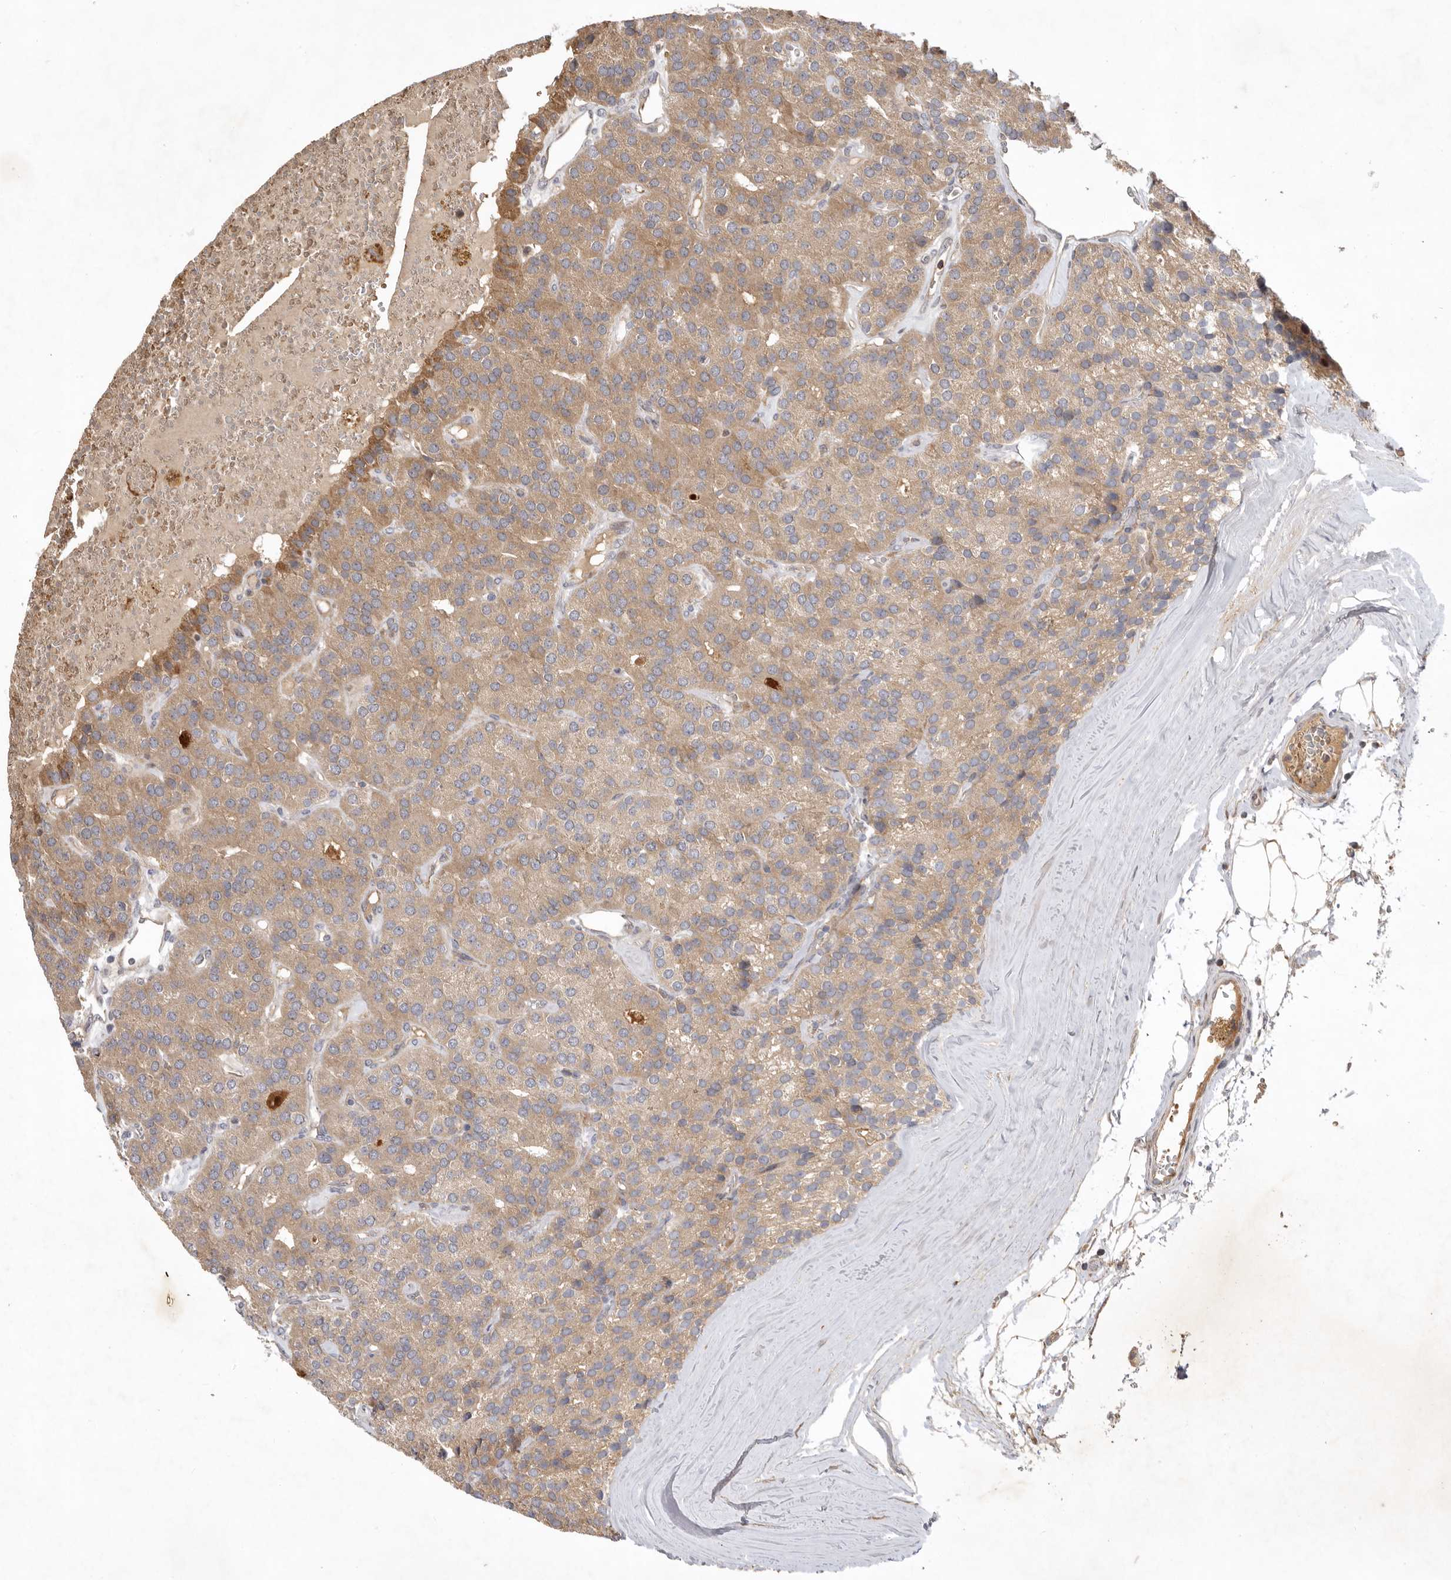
{"staining": {"intensity": "moderate", "quantity": ">75%", "location": "cytoplasmic/membranous"}, "tissue": "parathyroid gland", "cell_type": "Glandular cells", "image_type": "normal", "snomed": [{"axis": "morphology", "description": "Normal tissue, NOS"}, {"axis": "morphology", "description": "Adenoma, NOS"}, {"axis": "topography", "description": "Parathyroid gland"}], "caption": "Immunohistochemical staining of unremarkable human parathyroid gland displays moderate cytoplasmic/membranous protein positivity in about >75% of glandular cells. The staining was performed using DAB, with brown indicating positive protein expression. Nuclei are stained blue with hematoxylin.", "gene": "KIF2B", "patient": {"sex": "female", "age": 86}}